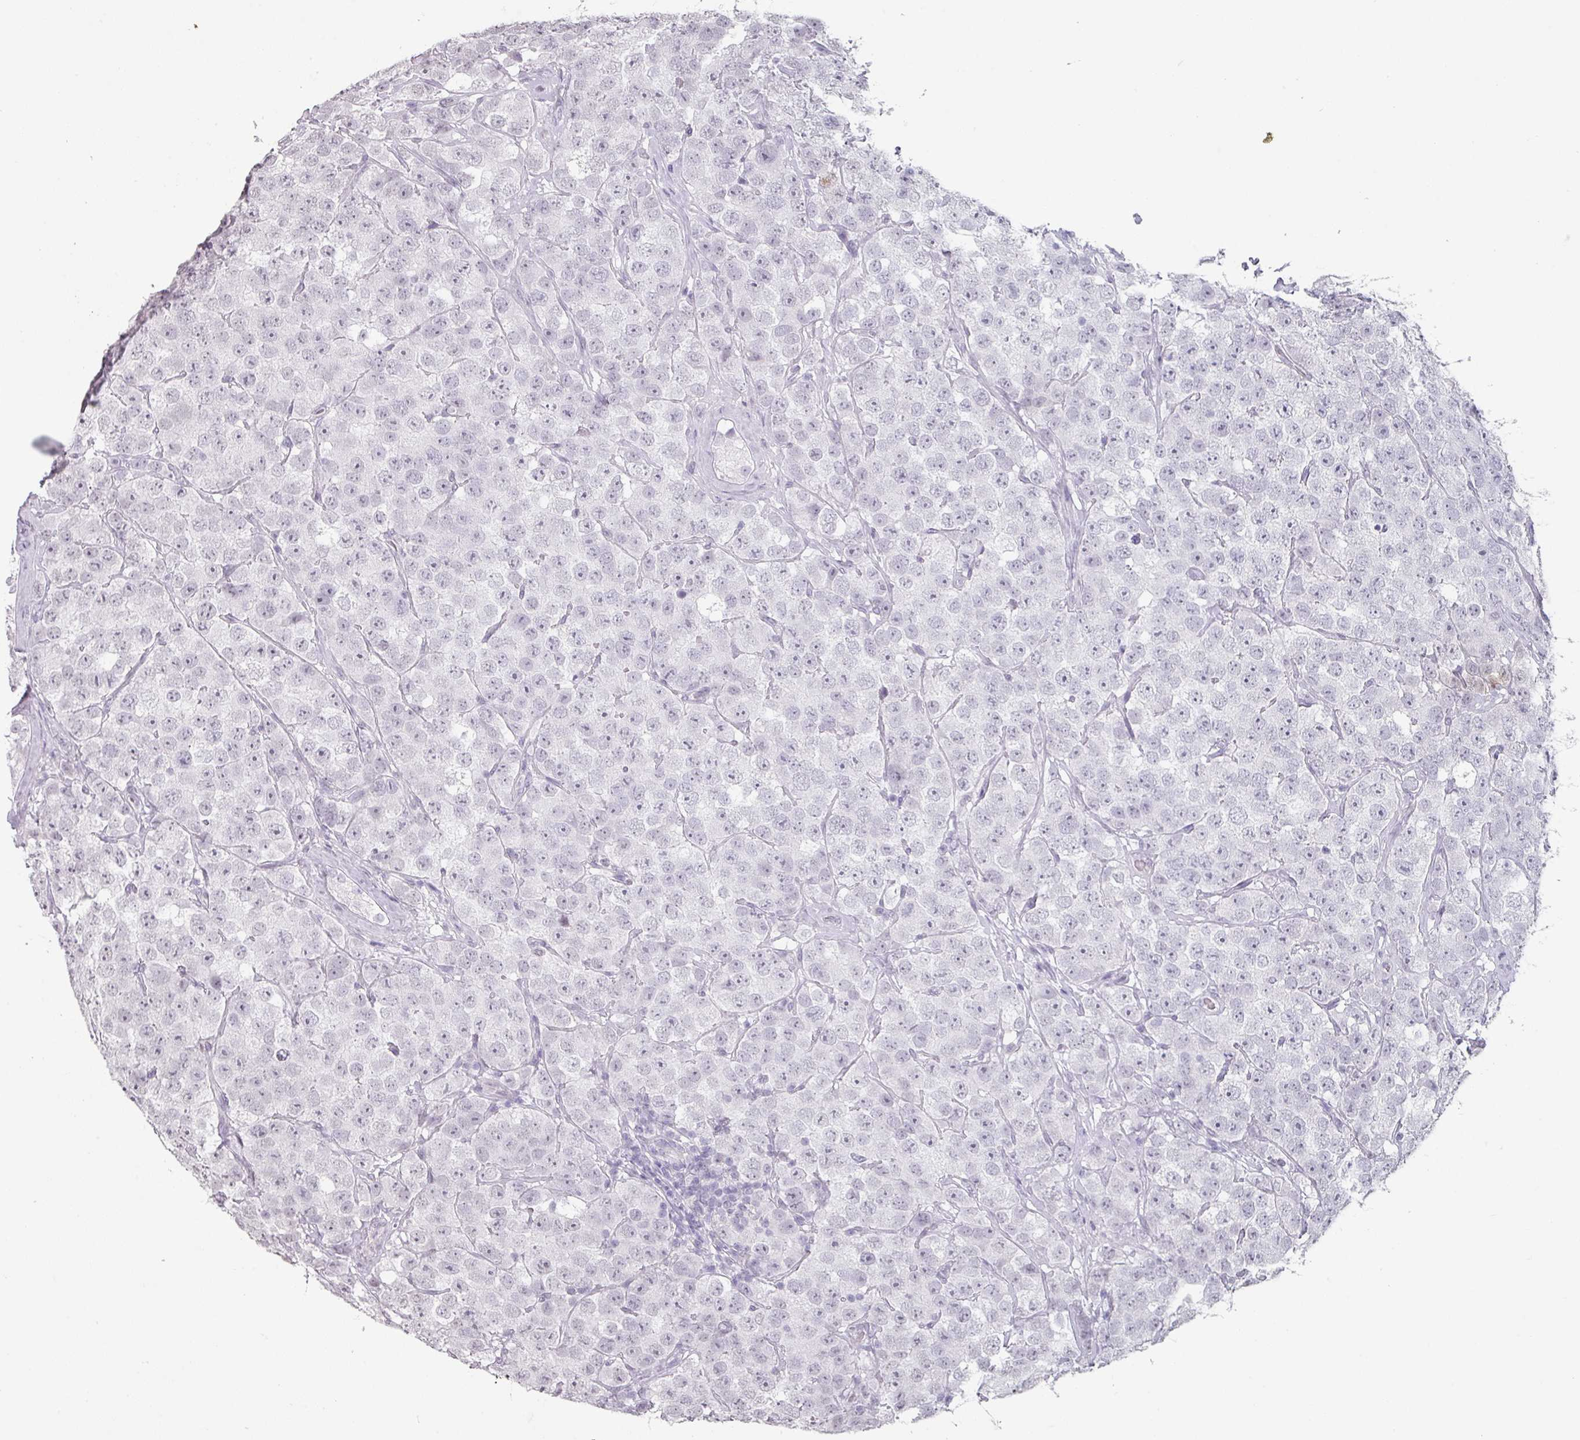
{"staining": {"intensity": "negative", "quantity": "none", "location": "none"}, "tissue": "testis cancer", "cell_type": "Tumor cells", "image_type": "cancer", "snomed": [{"axis": "morphology", "description": "Seminoma, NOS"}, {"axis": "topography", "description": "Testis"}], "caption": "An immunohistochemistry histopathology image of testis cancer is shown. There is no staining in tumor cells of testis cancer.", "gene": "SPRR1A", "patient": {"sex": "male", "age": 28}}